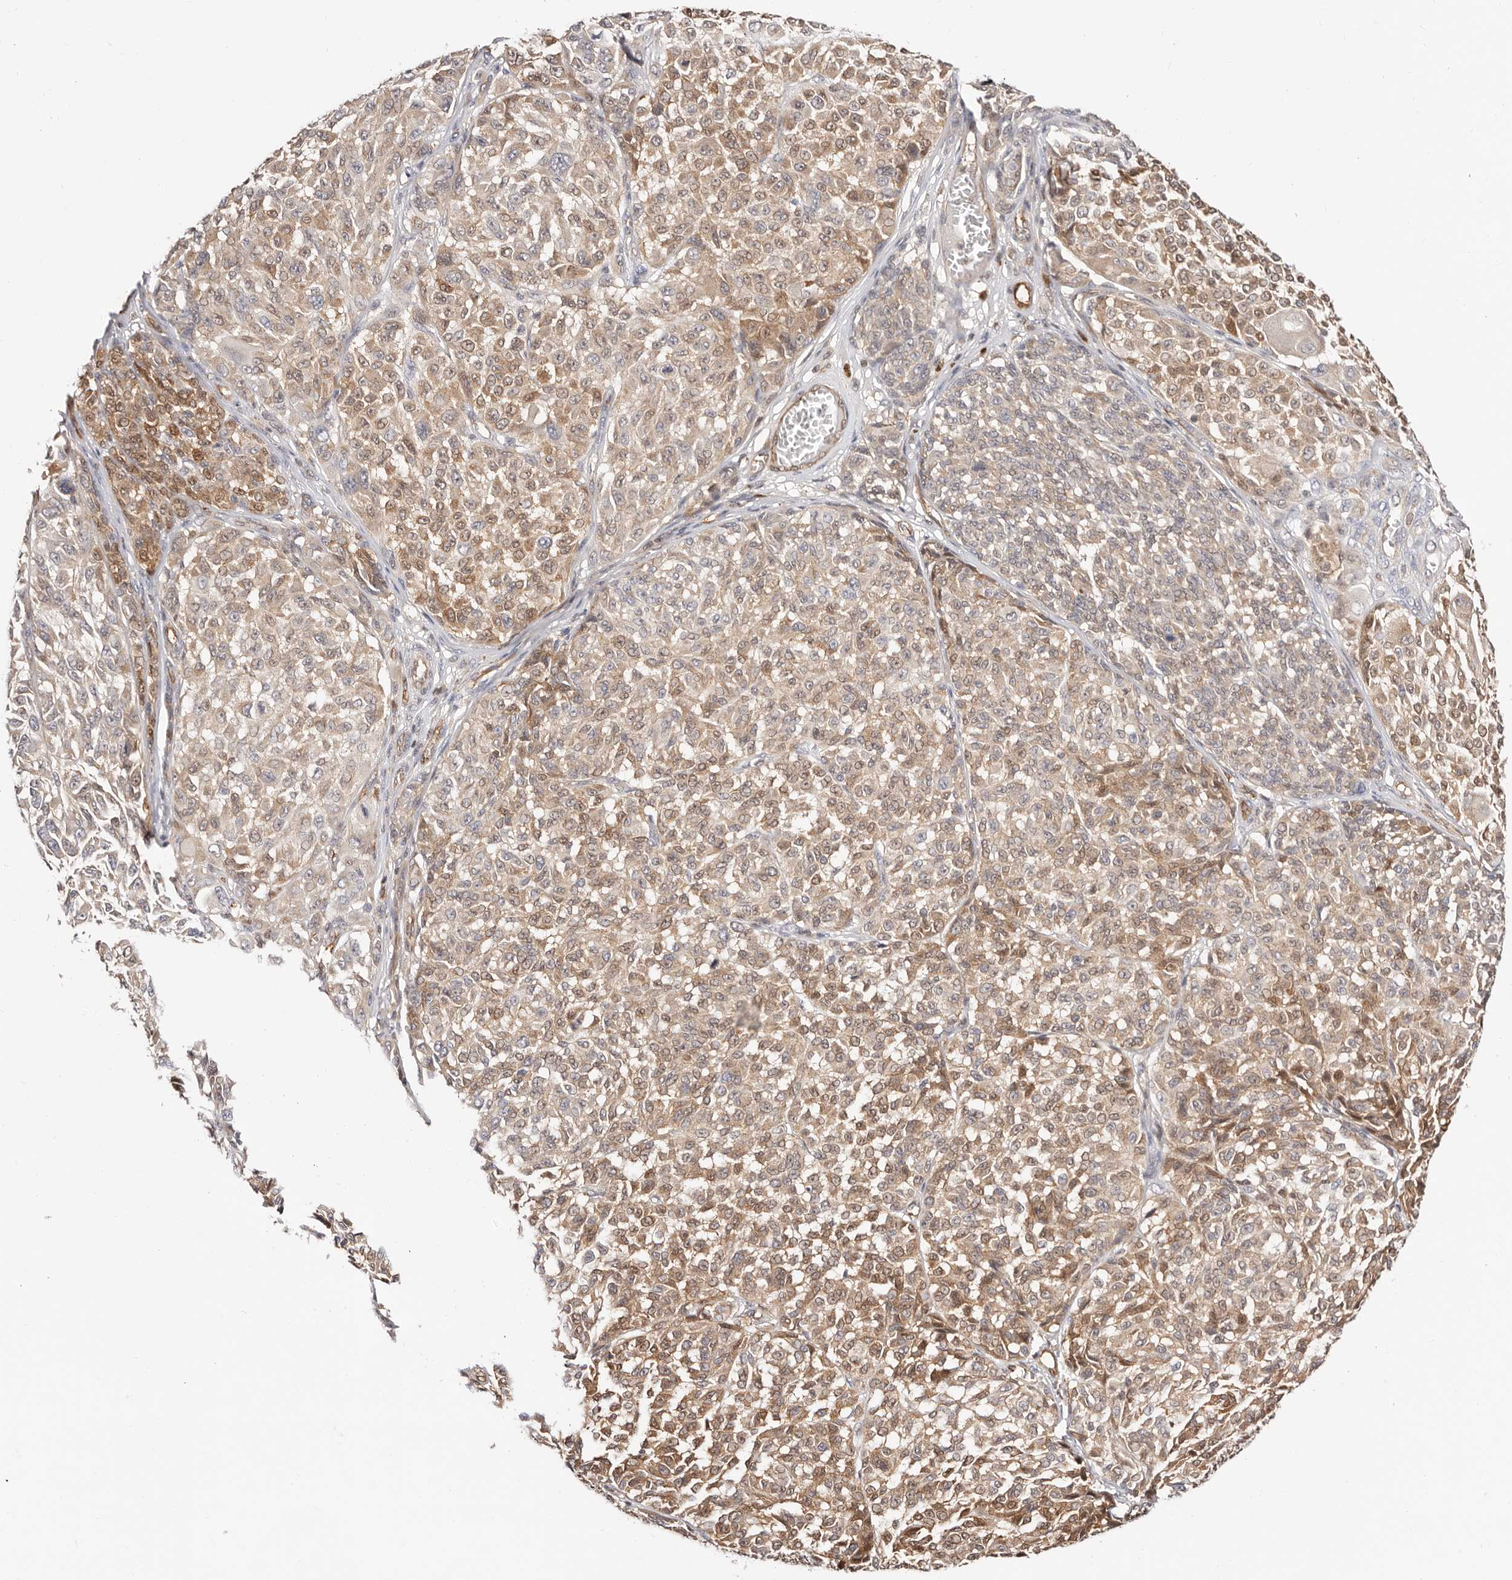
{"staining": {"intensity": "moderate", "quantity": "25%-75%", "location": "cytoplasmic/membranous,nuclear"}, "tissue": "melanoma", "cell_type": "Tumor cells", "image_type": "cancer", "snomed": [{"axis": "morphology", "description": "Malignant melanoma, NOS"}, {"axis": "topography", "description": "Skin"}], "caption": "Melanoma was stained to show a protein in brown. There is medium levels of moderate cytoplasmic/membranous and nuclear staining in about 25%-75% of tumor cells.", "gene": "STAT5A", "patient": {"sex": "male", "age": 83}}